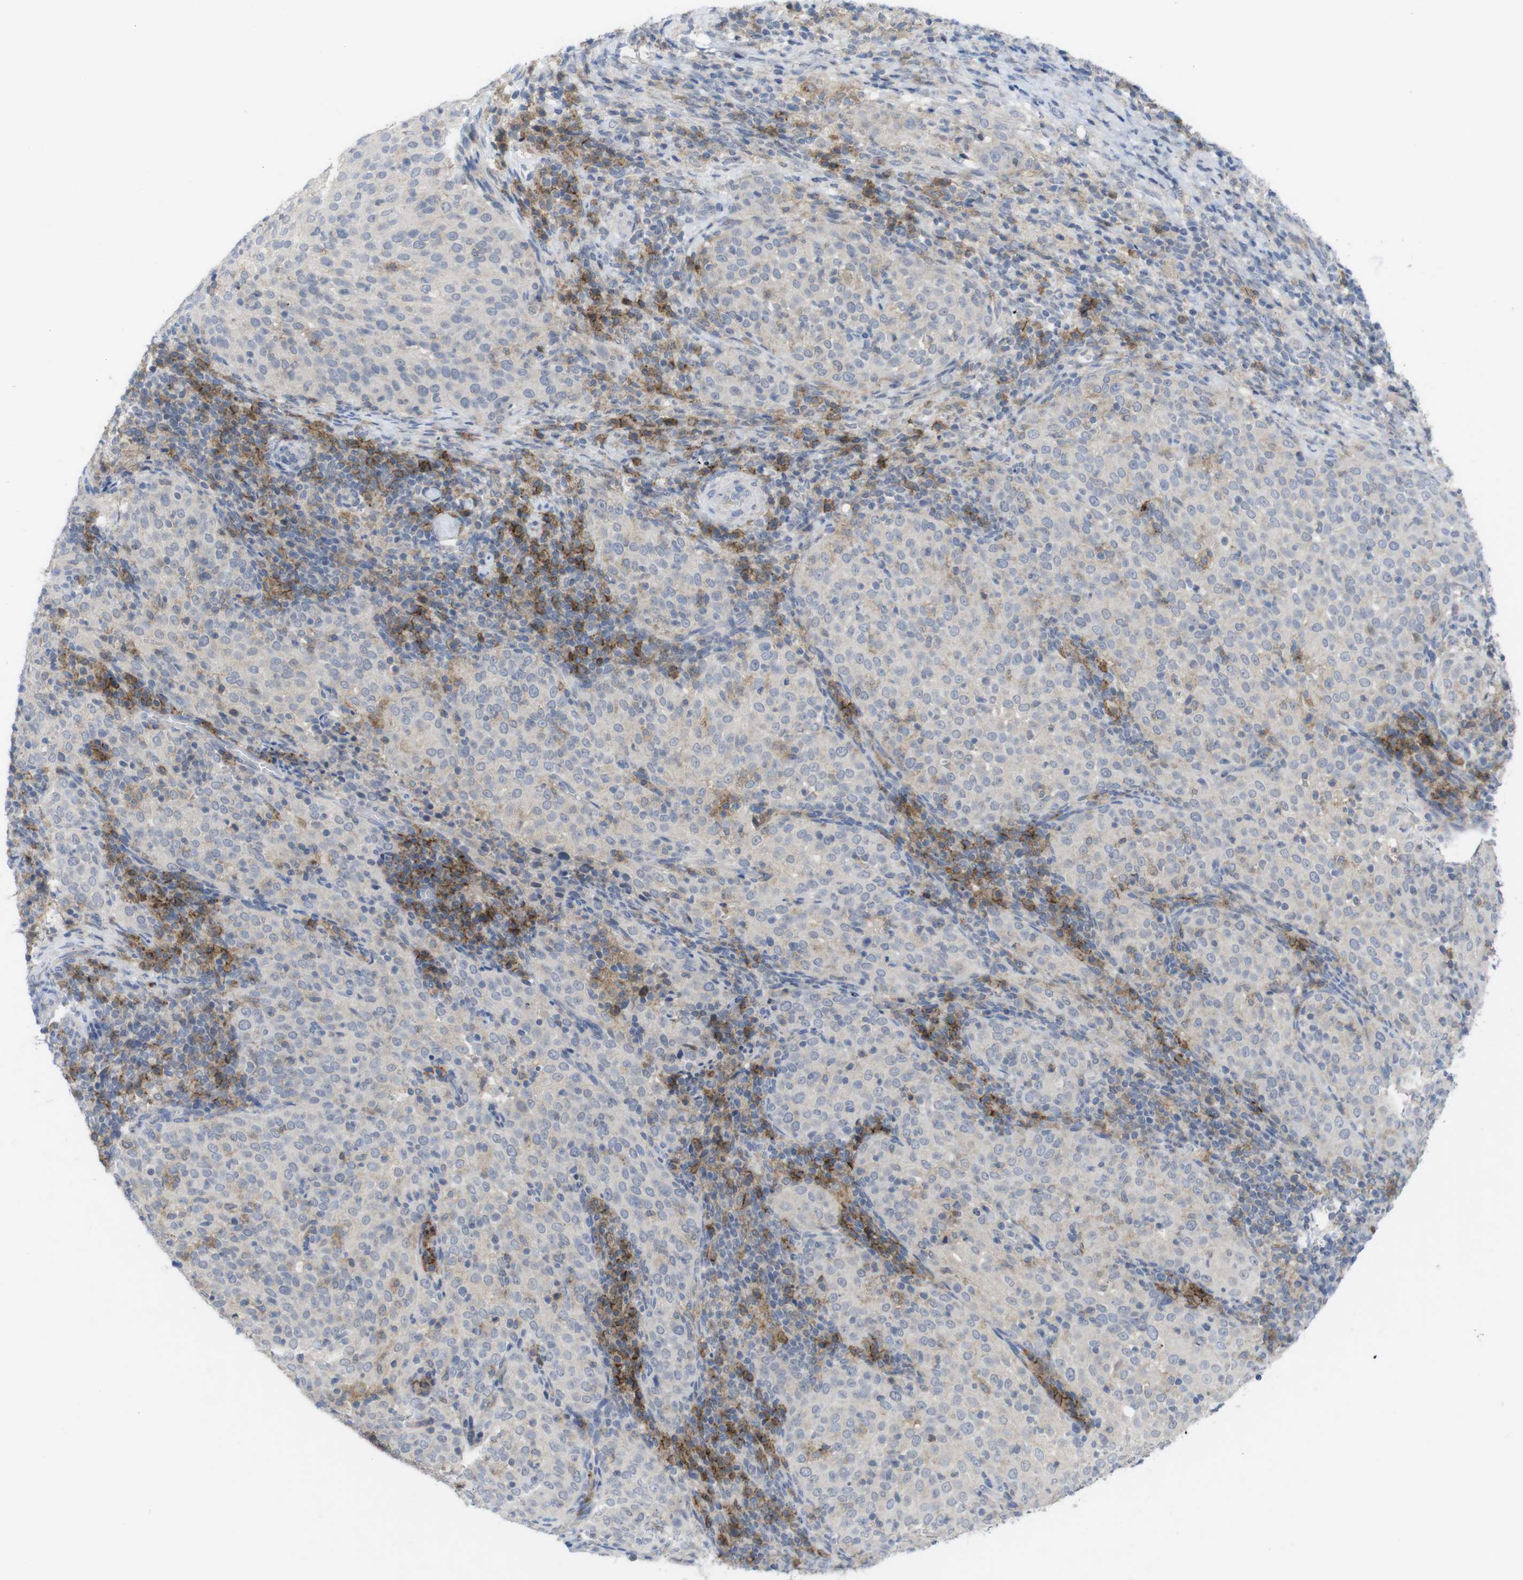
{"staining": {"intensity": "weak", "quantity": "<25%", "location": "cytoplasmic/membranous"}, "tissue": "cervical cancer", "cell_type": "Tumor cells", "image_type": "cancer", "snomed": [{"axis": "morphology", "description": "Squamous cell carcinoma, NOS"}, {"axis": "topography", "description": "Cervix"}], "caption": "This is a image of immunohistochemistry staining of cervical cancer (squamous cell carcinoma), which shows no expression in tumor cells. The staining was performed using DAB (3,3'-diaminobenzidine) to visualize the protein expression in brown, while the nuclei were stained in blue with hematoxylin (Magnification: 20x).", "gene": "SLAMF7", "patient": {"sex": "female", "age": 51}}